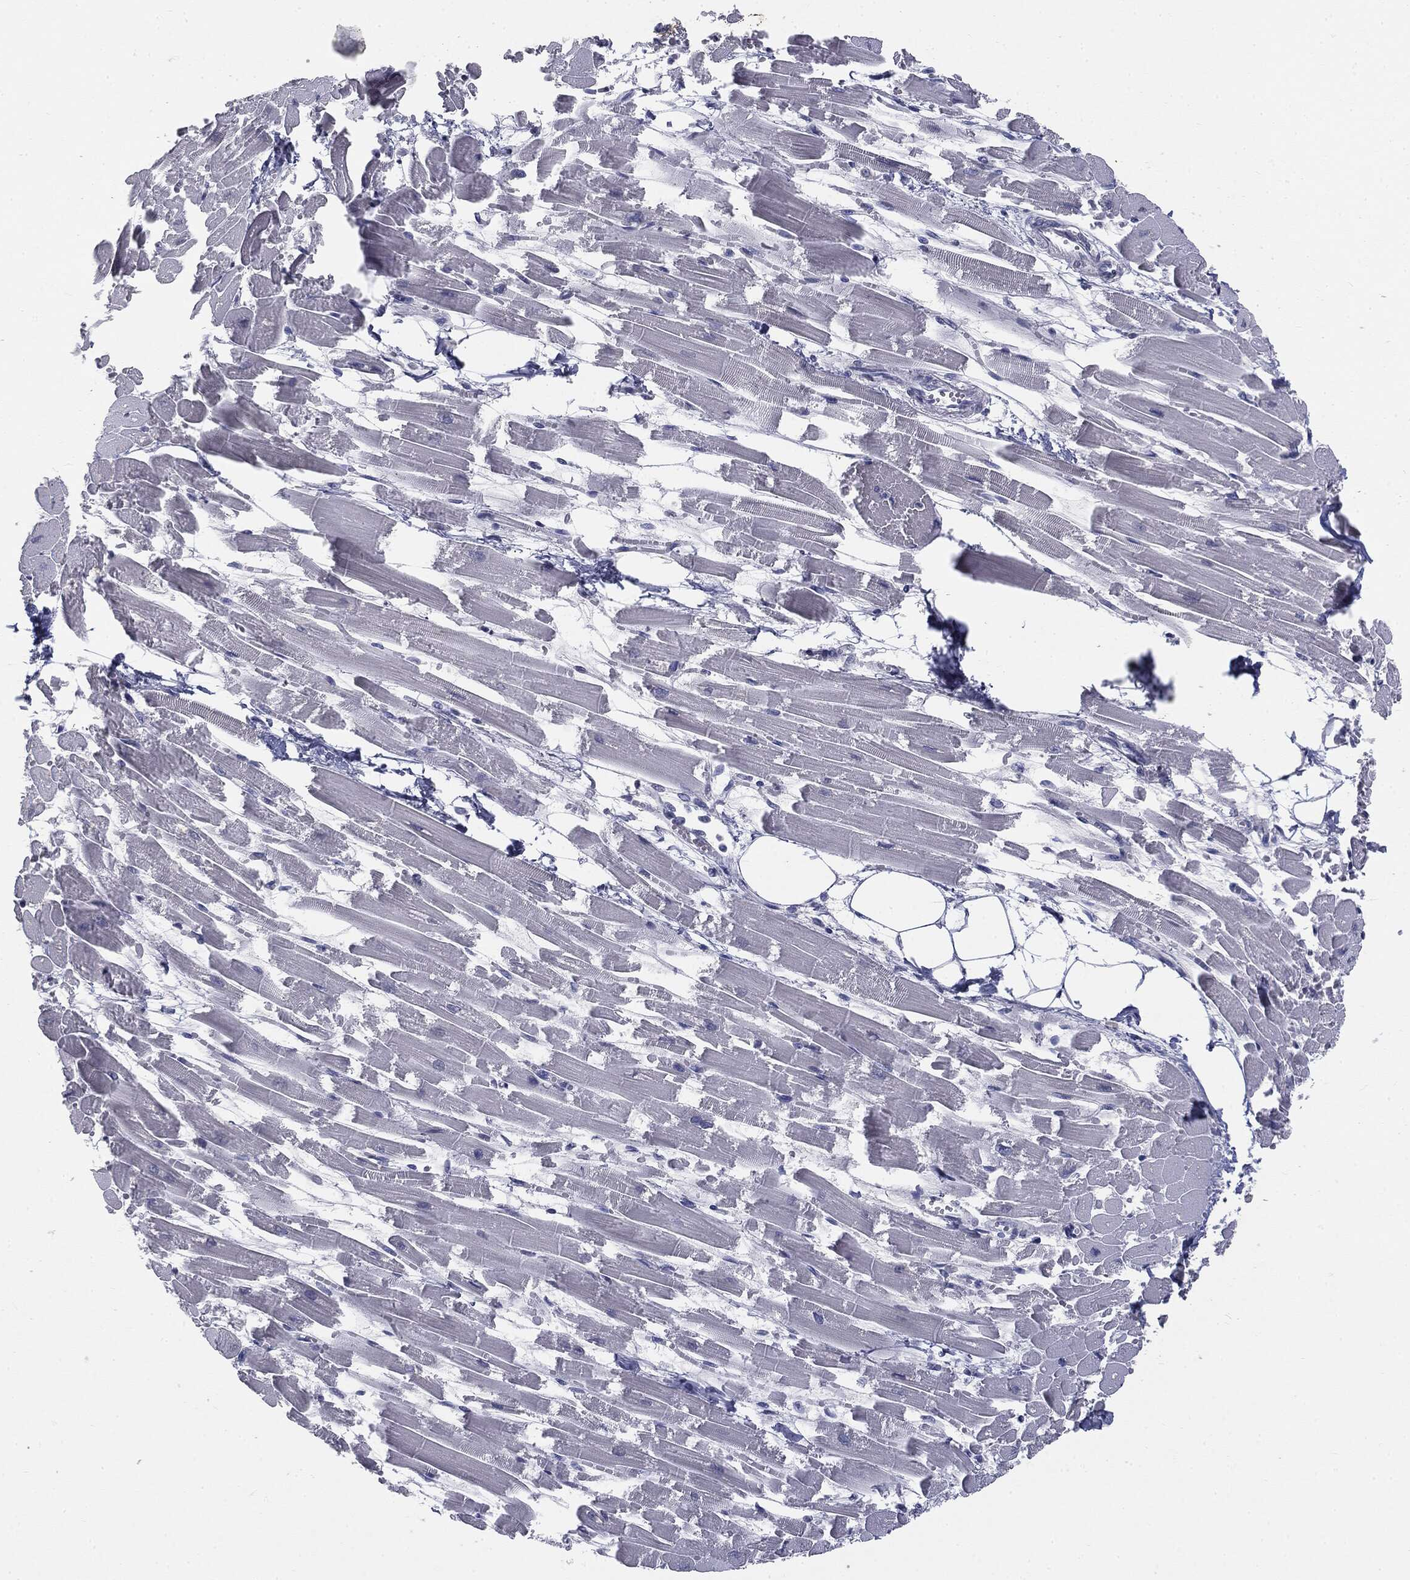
{"staining": {"intensity": "negative", "quantity": "none", "location": "none"}, "tissue": "heart muscle", "cell_type": "Cardiomyocytes", "image_type": "normal", "snomed": [{"axis": "morphology", "description": "Normal tissue, NOS"}, {"axis": "topography", "description": "Heart"}], "caption": "IHC histopathology image of unremarkable heart muscle stained for a protein (brown), which demonstrates no positivity in cardiomyocytes.", "gene": "MUC1", "patient": {"sex": "female", "age": 52}}